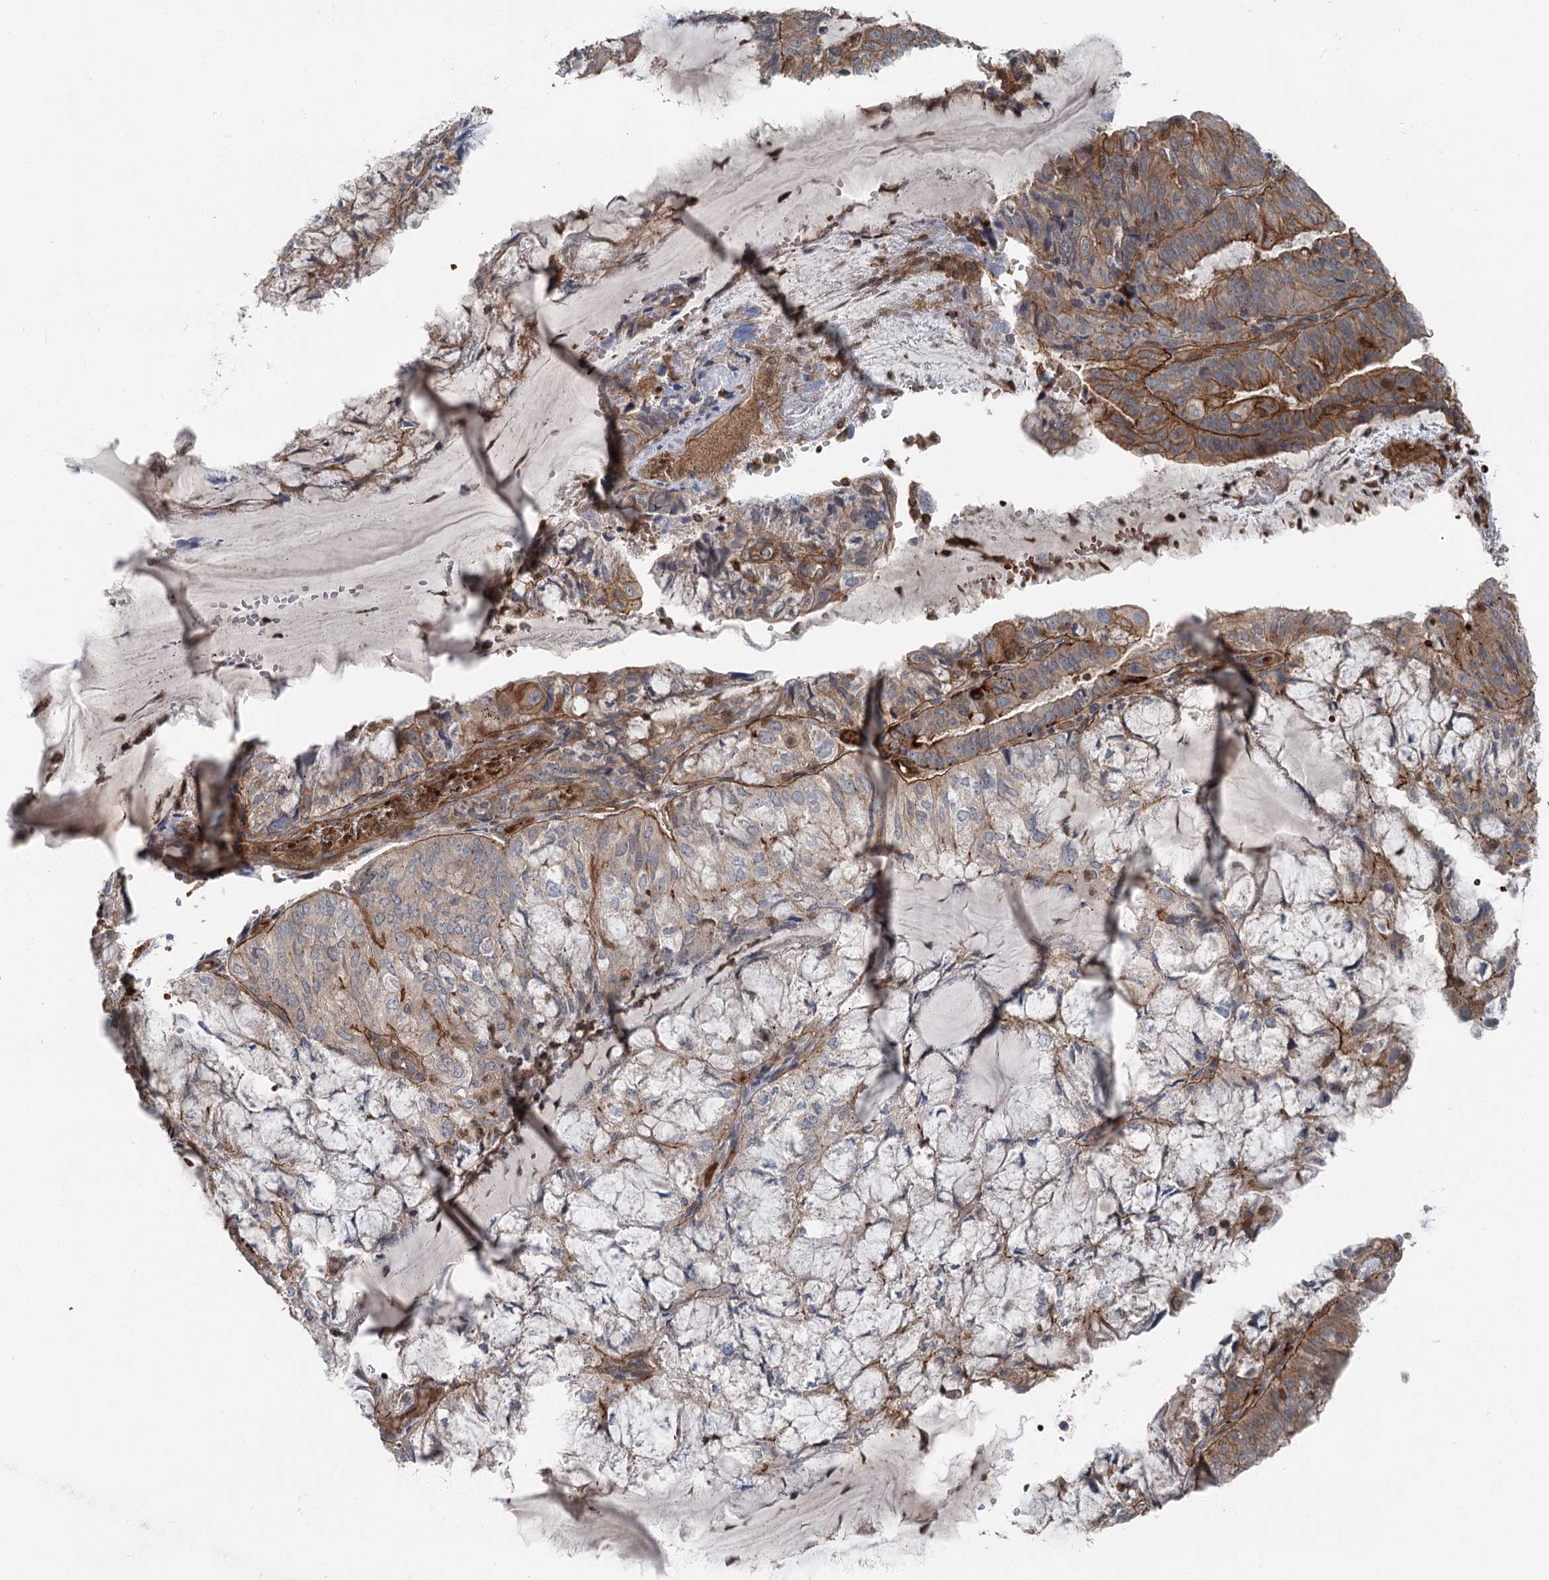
{"staining": {"intensity": "moderate", "quantity": "25%-75%", "location": "cytoplasmic/membranous"}, "tissue": "endometrial cancer", "cell_type": "Tumor cells", "image_type": "cancer", "snomed": [{"axis": "morphology", "description": "Adenocarcinoma, NOS"}, {"axis": "topography", "description": "Endometrium"}], "caption": "Immunohistochemistry histopathology image of neoplastic tissue: adenocarcinoma (endometrial) stained using IHC shows medium levels of moderate protein expression localized specifically in the cytoplasmic/membranous of tumor cells, appearing as a cytoplasmic/membranous brown color.", "gene": "IQSEC1", "patient": {"sex": "female", "age": 81}}